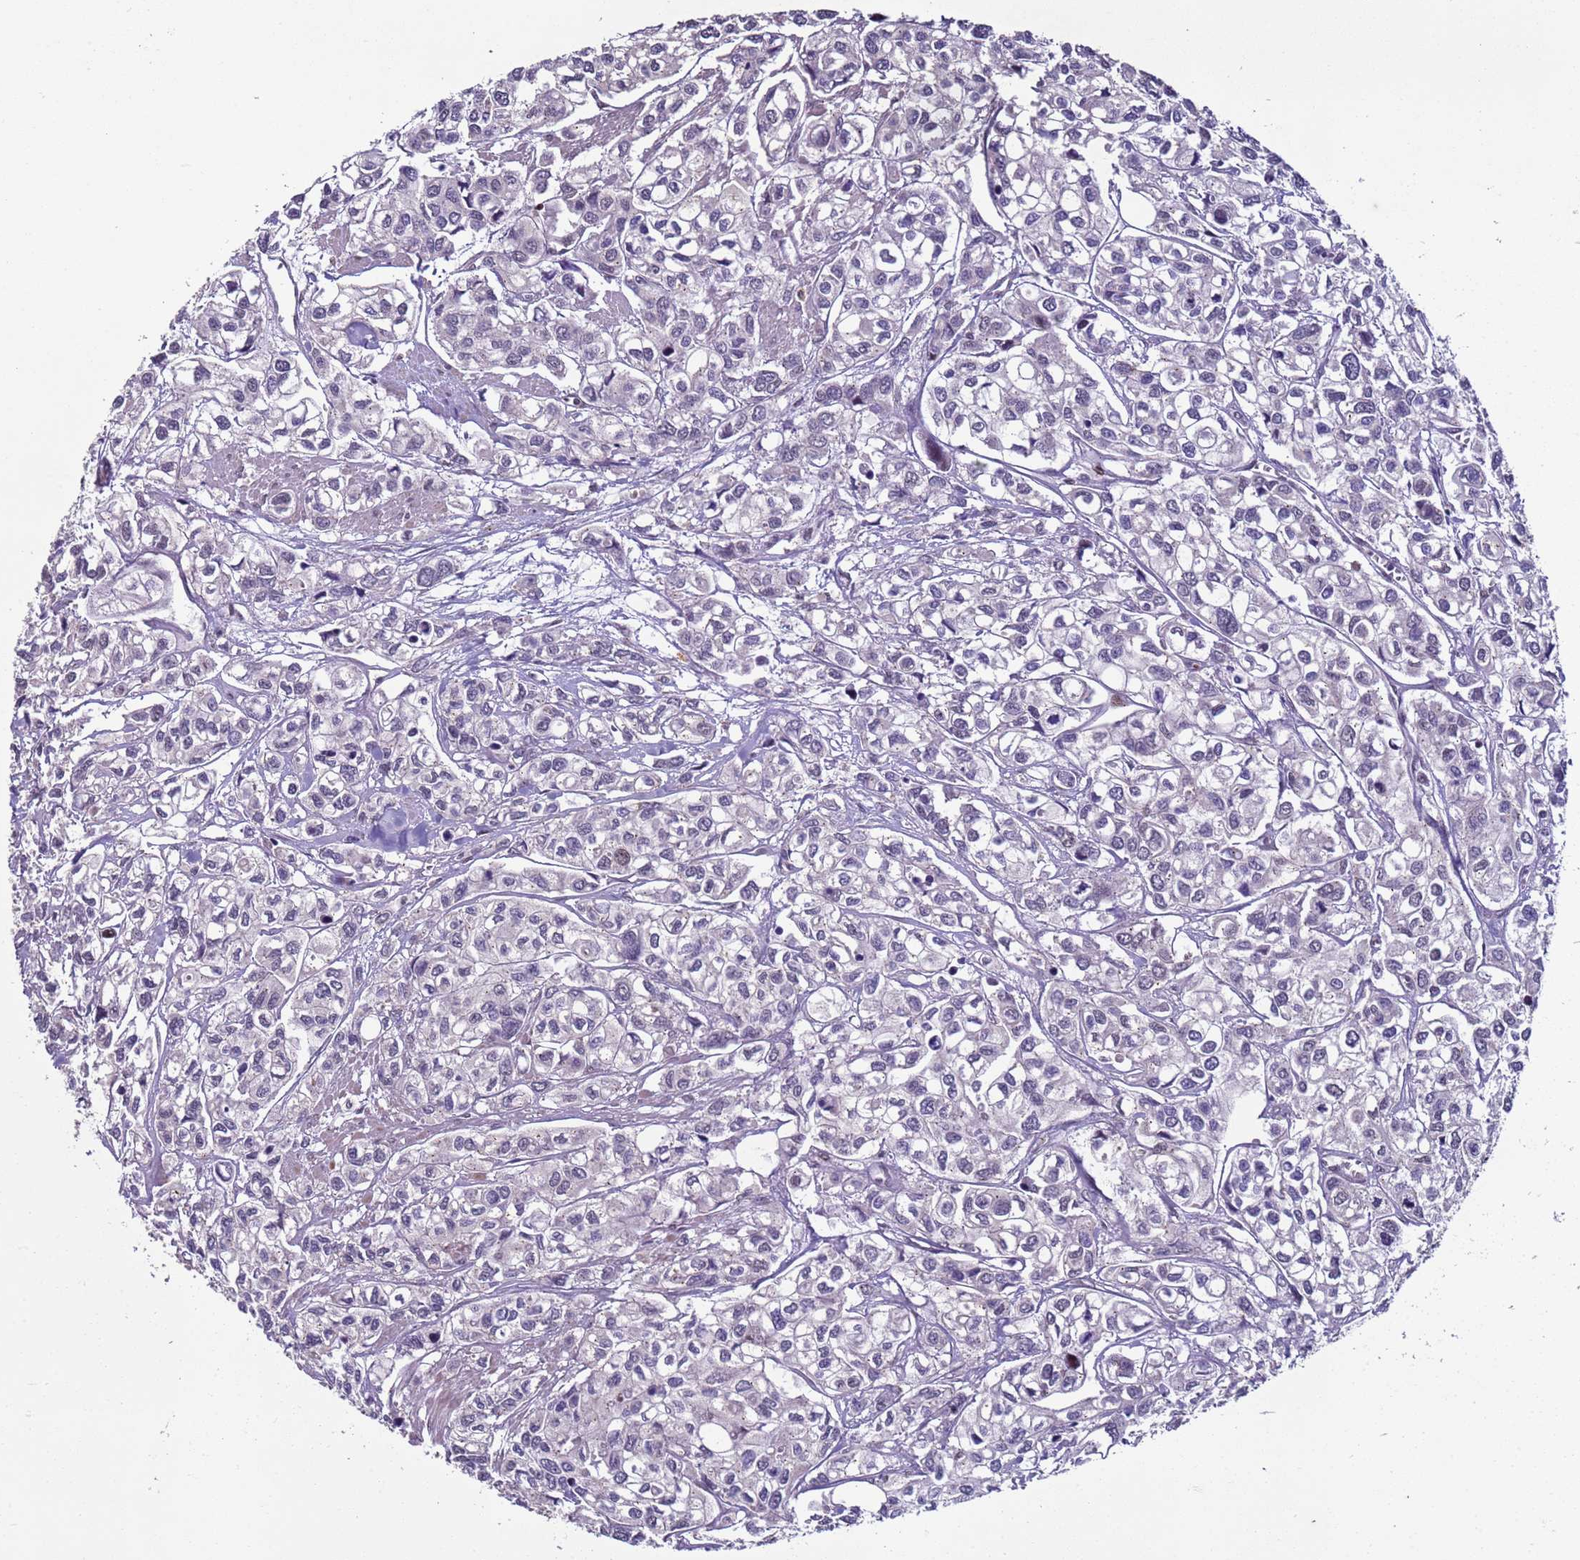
{"staining": {"intensity": "negative", "quantity": "none", "location": "none"}, "tissue": "urothelial cancer", "cell_type": "Tumor cells", "image_type": "cancer", "snomed": [{"axis": "morphology", "description": "Urothelial carcinoma, High grade"}, {"axis": "topography", "description": "Urinary bladder"}], "caption": "An image of human urothelial carcinoma (high-grade) is negative for staining in tumor cells.", "gene": "SHC3", "patient": {"sex": "male", "age": 67}}